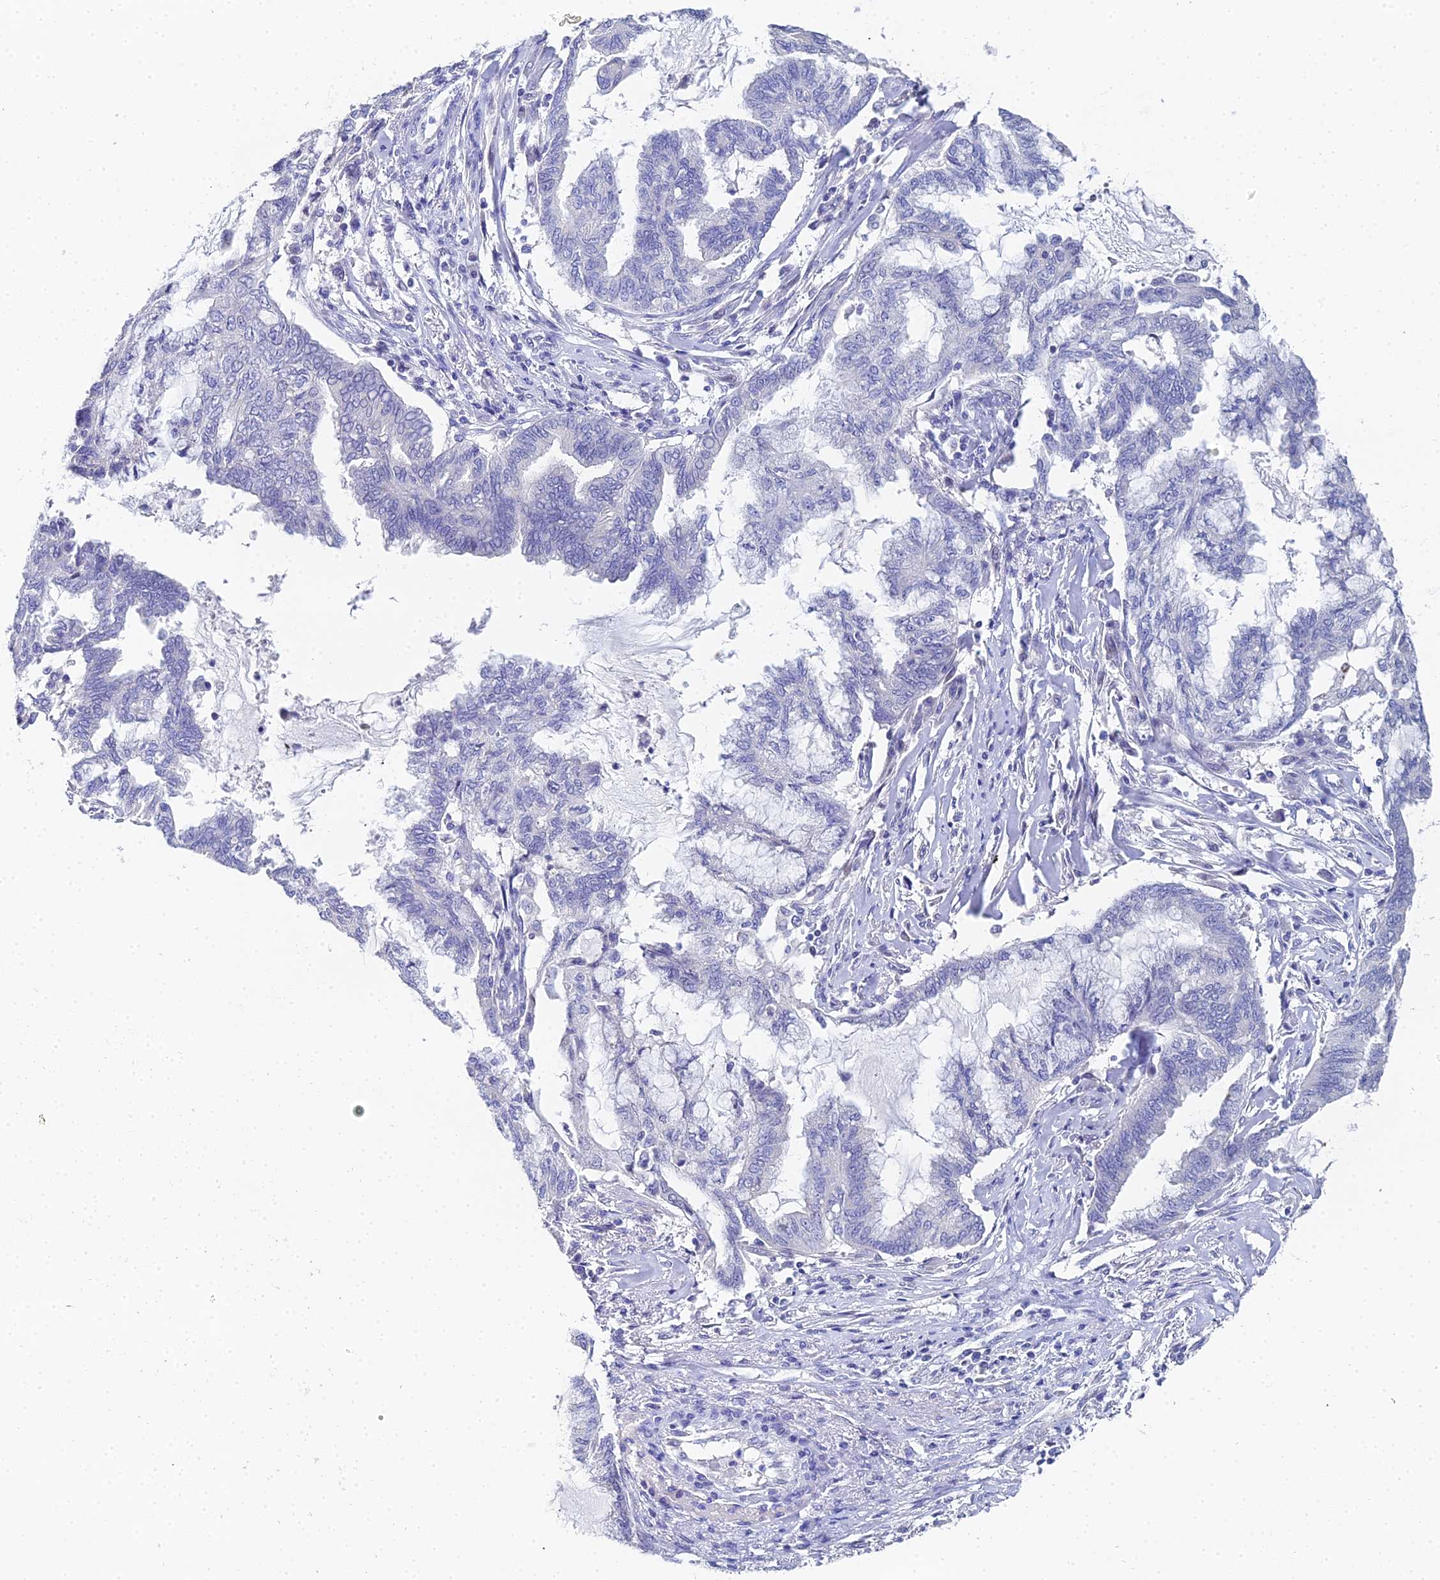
{"staining": {"intensity": "negative", "quantity": "none", "location": "none"}, "tissue": "endometrial cancer", "cell_type": "Tumor cells", "image_type": "cancer", "snomed": [{"axis": "morphology", "description": "Adenocarcinoma, NOS"}, {"axis": "topography", "description": "Endometrium"}], "caption": "Endometrial adenocarcinoma was stained to show a protein in brown. There is no significant positivity in tumor cells.", "gene": "OCM", "patient": {"sex": "female", "age": 86}}